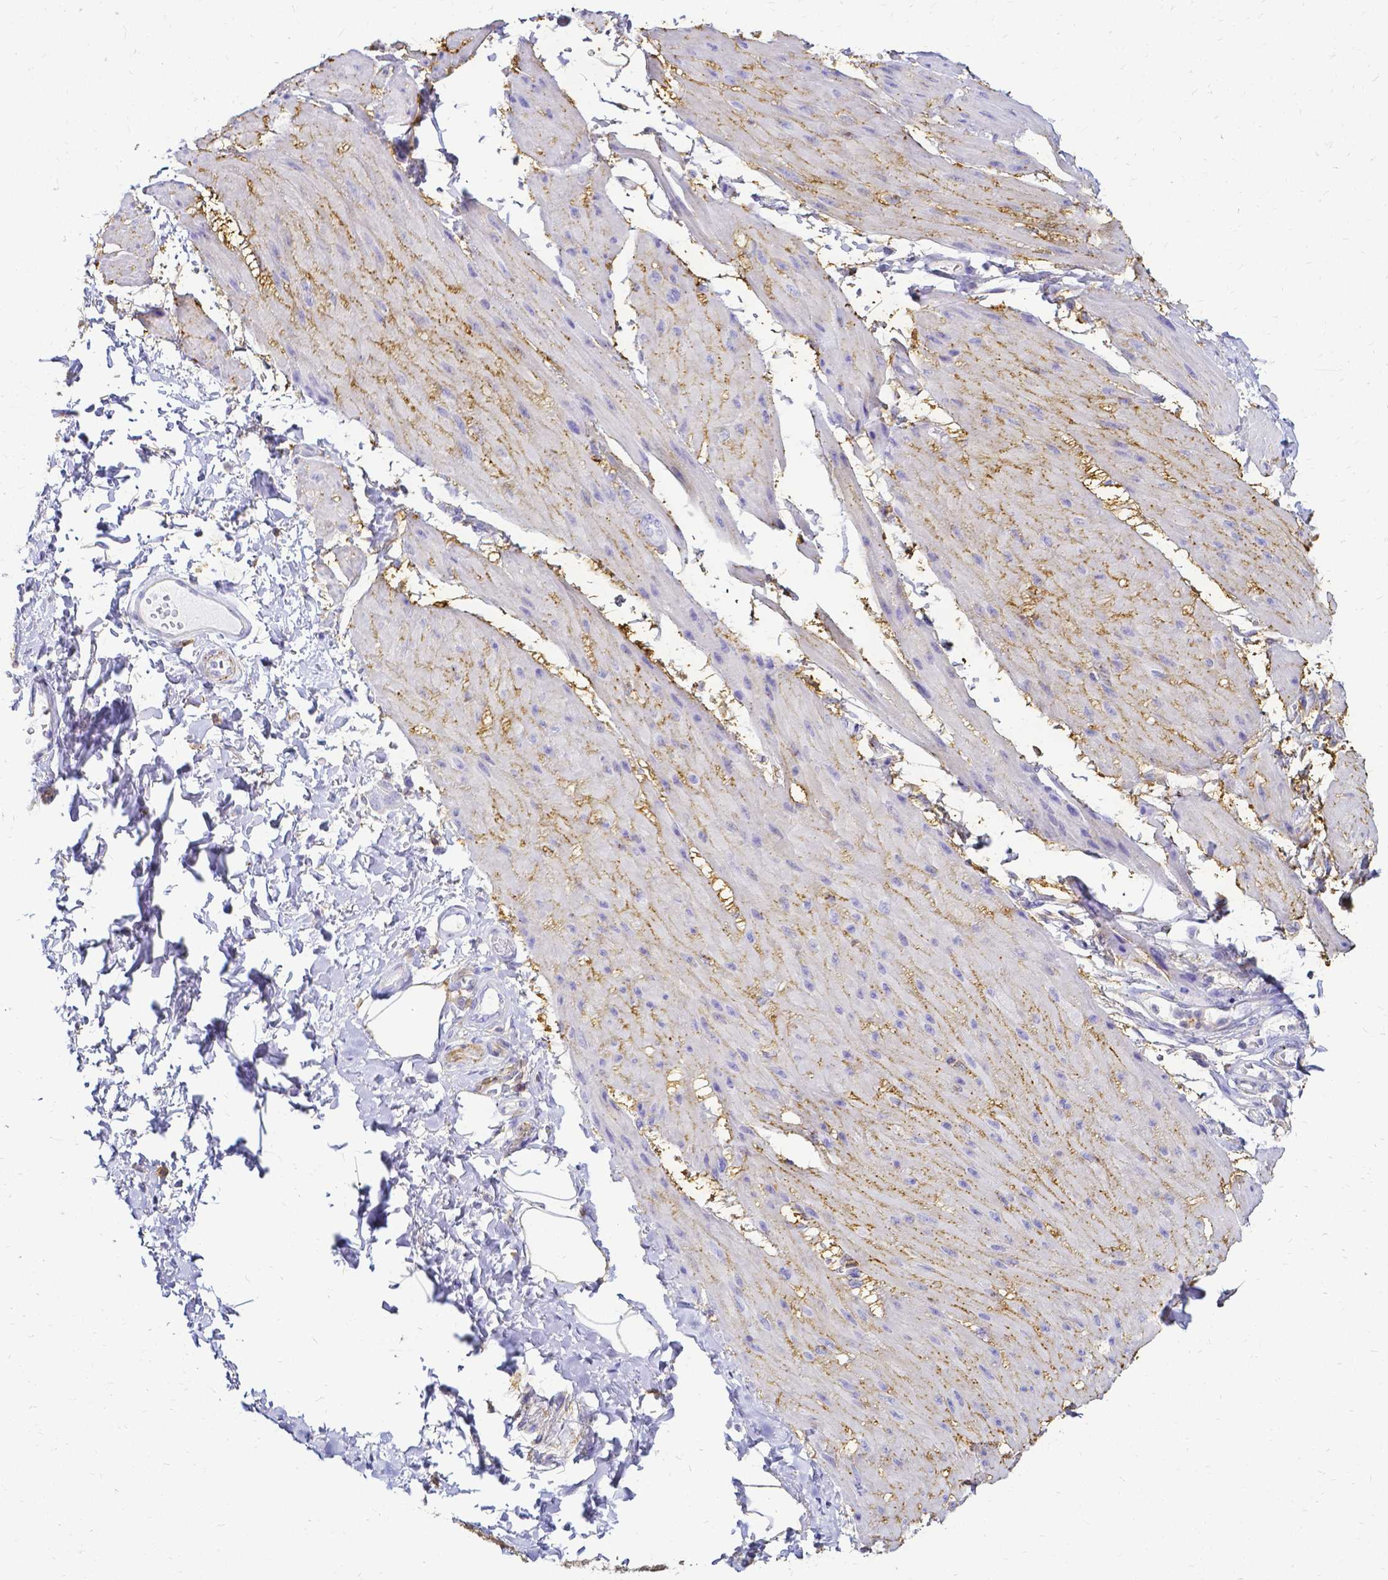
{"staining": {"intensity": "negative", "quantity": "none", "location": "none"}, "tissue": "adipose tissue", "cell_type": "Adipocytes", "image_type": "normal", "snomed": [{"axis": "morphology", "description": "Normal tissue, NOS"}, {"axis": "topography", "description": "Urinary bladder"}, {"axis": "topography", "description": "Peripheral nerve tissue"}], "caption": "An immunohistochemistry photomicrograph of normal adipose tissue is shown. There is no staining in adipocytes of adipose tissue. Nuclei are stained in blue.", "gene": "HSPA12A", "patient": {"sex": "female", "age": 60}}